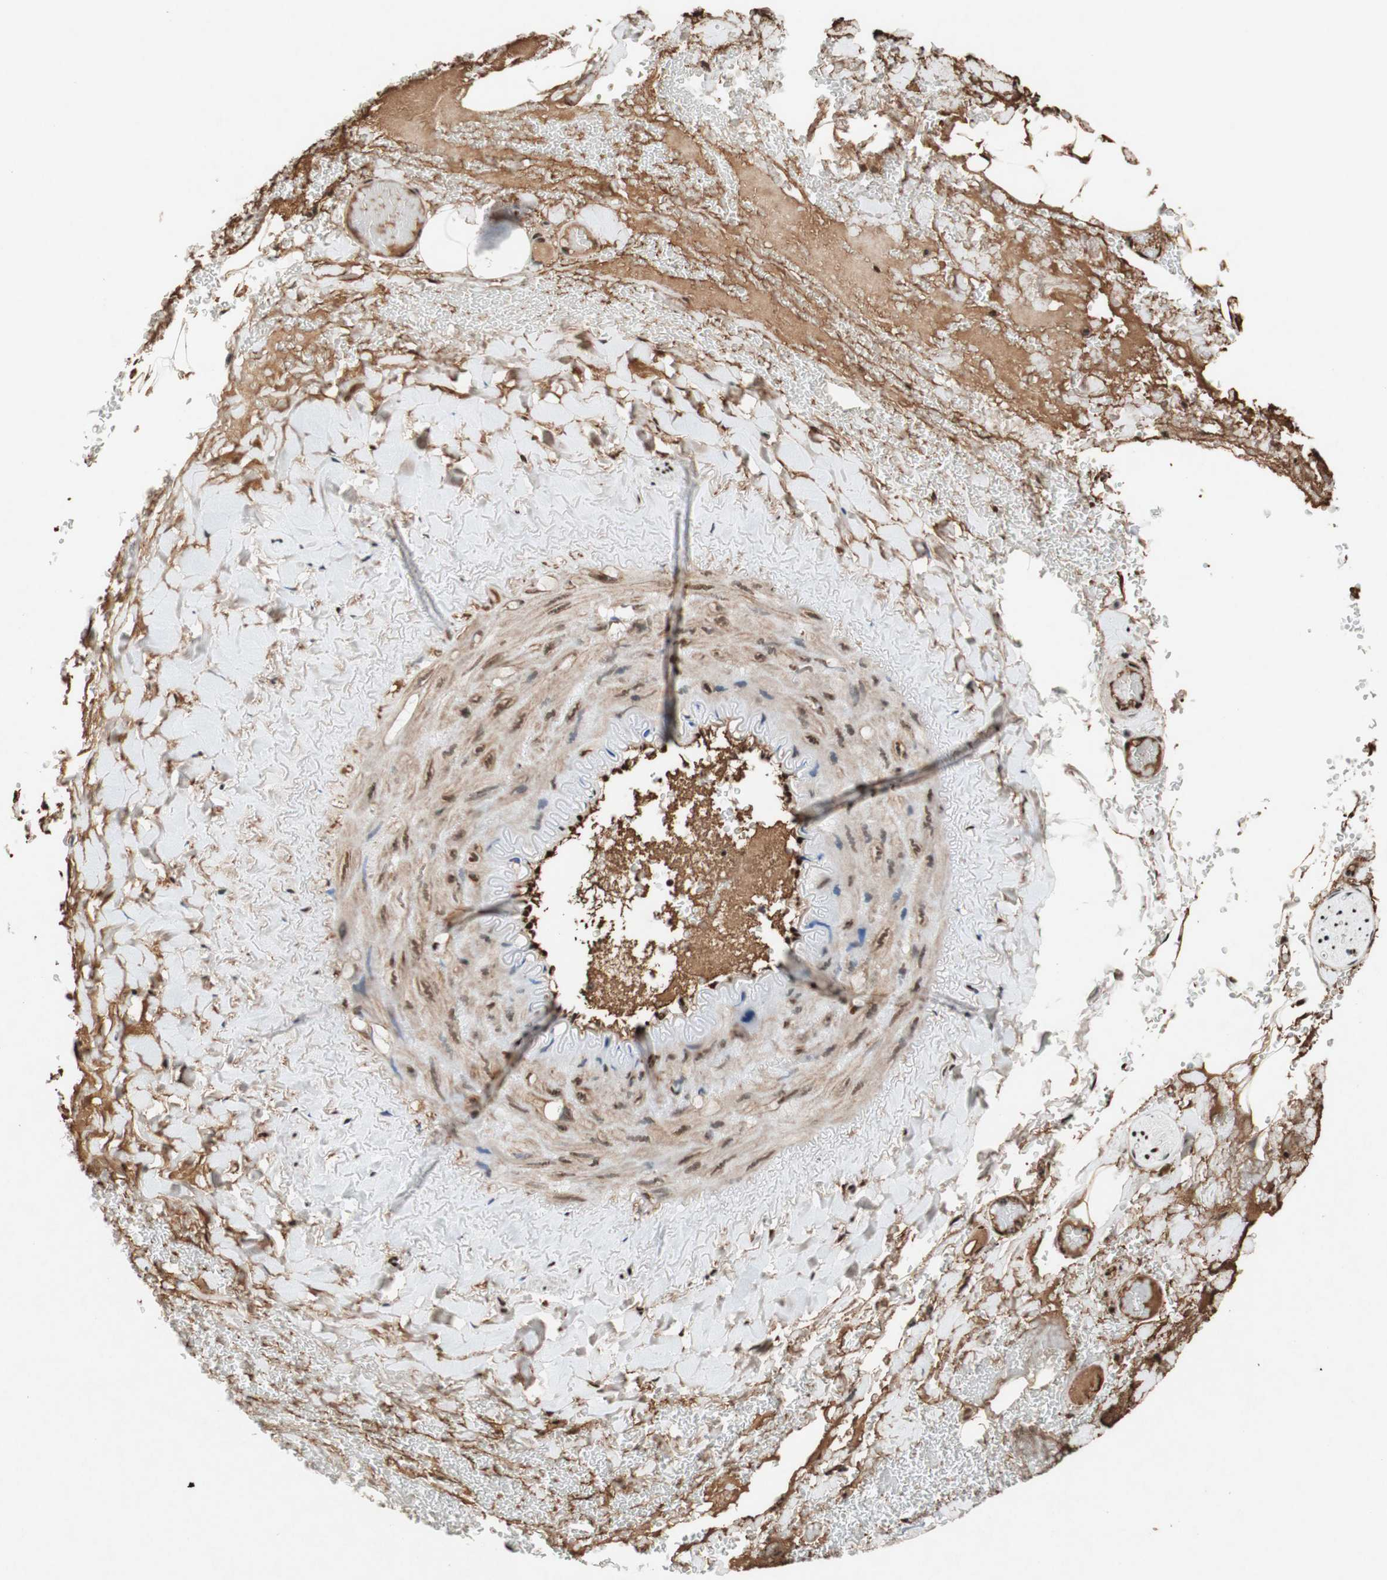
{"staining": {"intensity": "moderate", "quantity": ">75%", "location": "nuclear"}, "tissue": "soft tissue", "cell_type": "Fibroblasts", "image_type": "normal", "snomed": [{"axis": "morphology", "description": "Normal tissue, NOS"}, {"axis": "topography", "description": "Peripheral nerve tissue"}], "caption": "Moderate nuclear staining is appreciated in about >75% of fibroblasts in benign soft tissue.", "gene": "TLE1", "patient": {"sex": "male", "age": 70}}